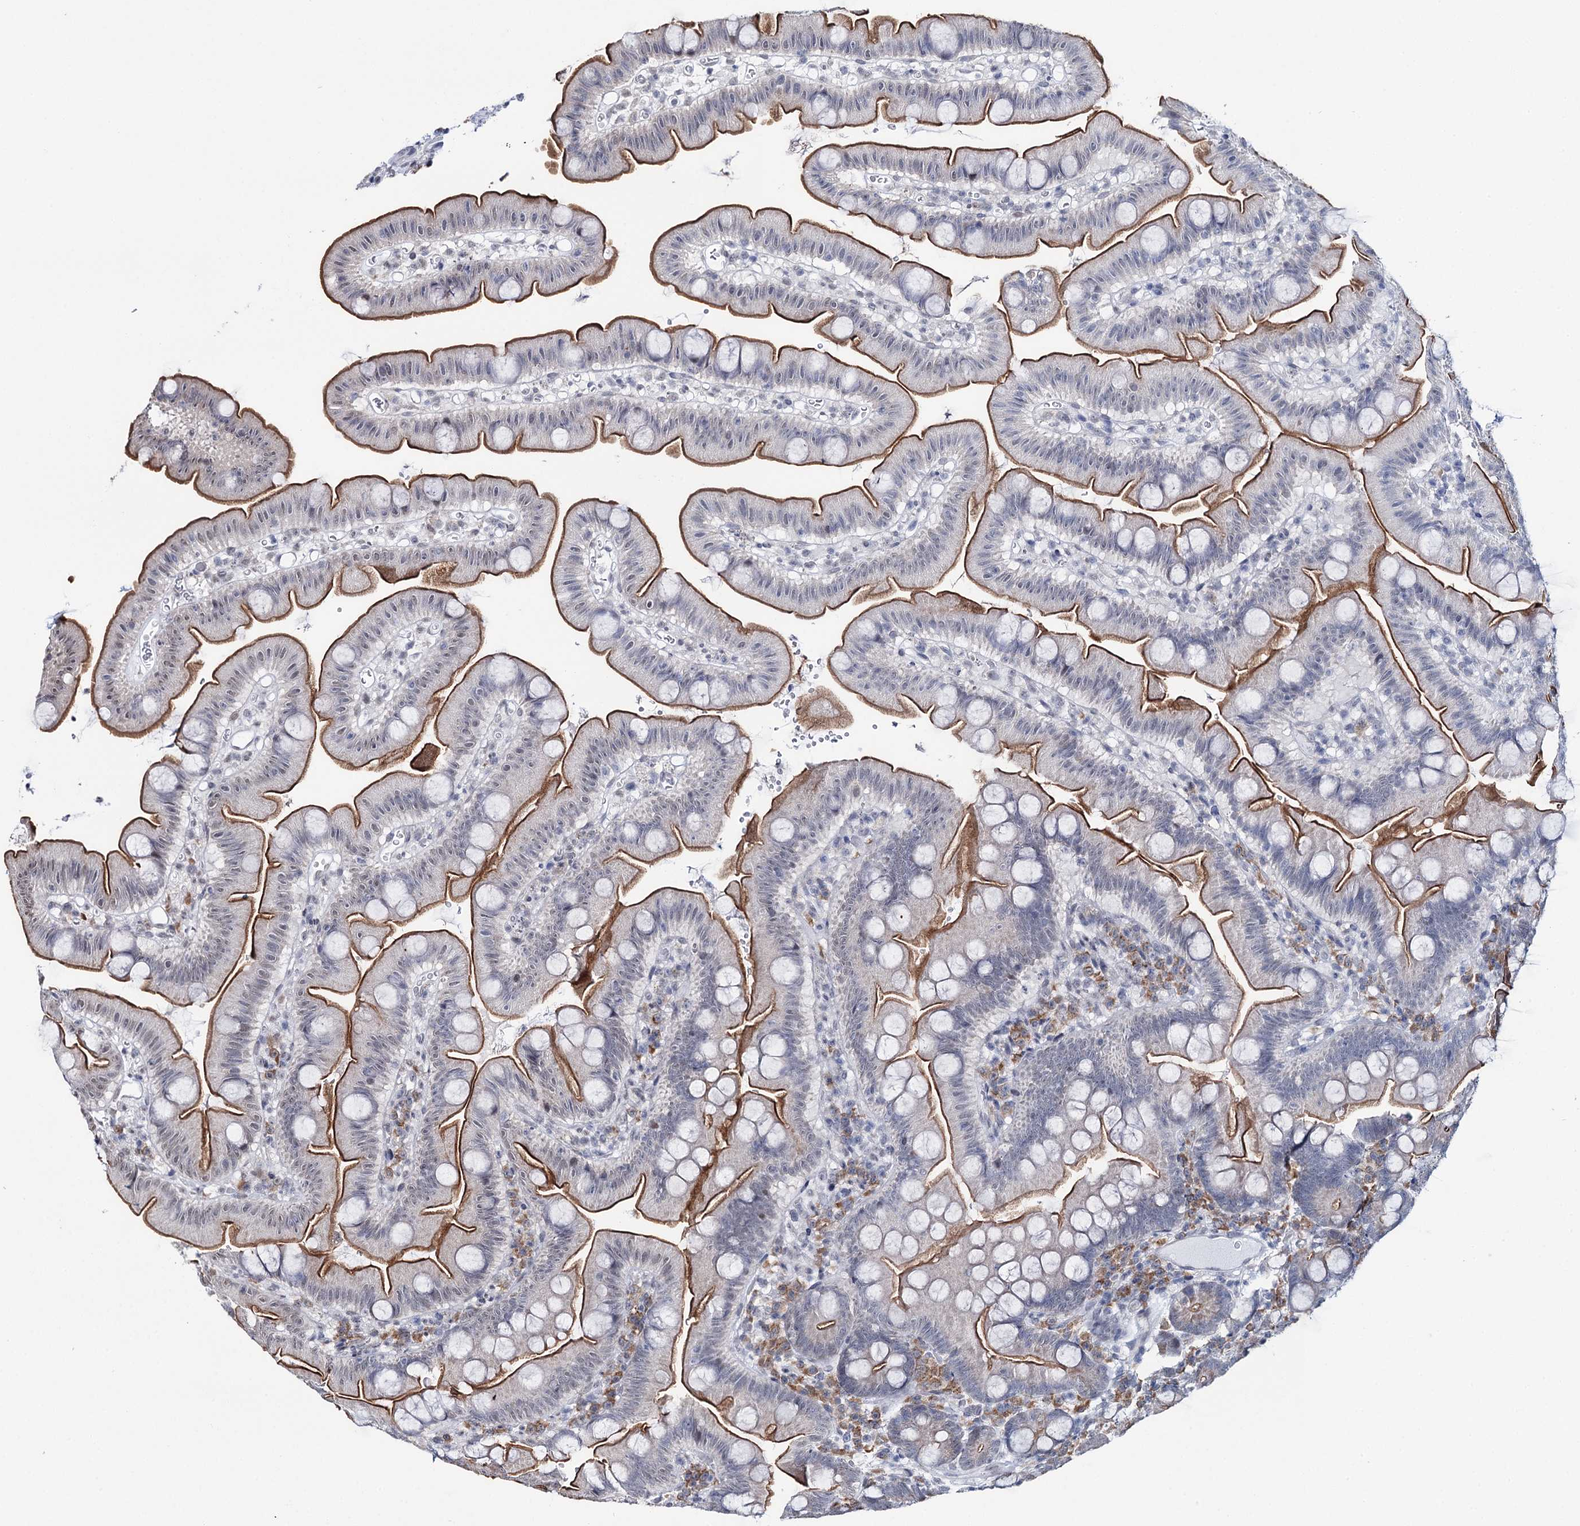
{"staining": {"intensity": "moderate", "quantity": "25%-75%", "location": "cytoplasmic/membranous"}, "tissue": "small intestine", "cell_type": "Glandular cells", "image_type": "normal", "snomed": [{"axis": "morphology", "description": "Normal tissue, NOS"}, {"axis": "topography", "description": "Small intestine"}], "caption": "DAB immunohistochemical staining of unremarkable small intestine shows moderate cytoplasmic/membranous protein staining in approximately 25%-75% of glandular cells. (Brightfield microscopy of DAB IHC at high magnification).", "gene": "SPATS2", "patient": {"sex": "female", "age": 68}}